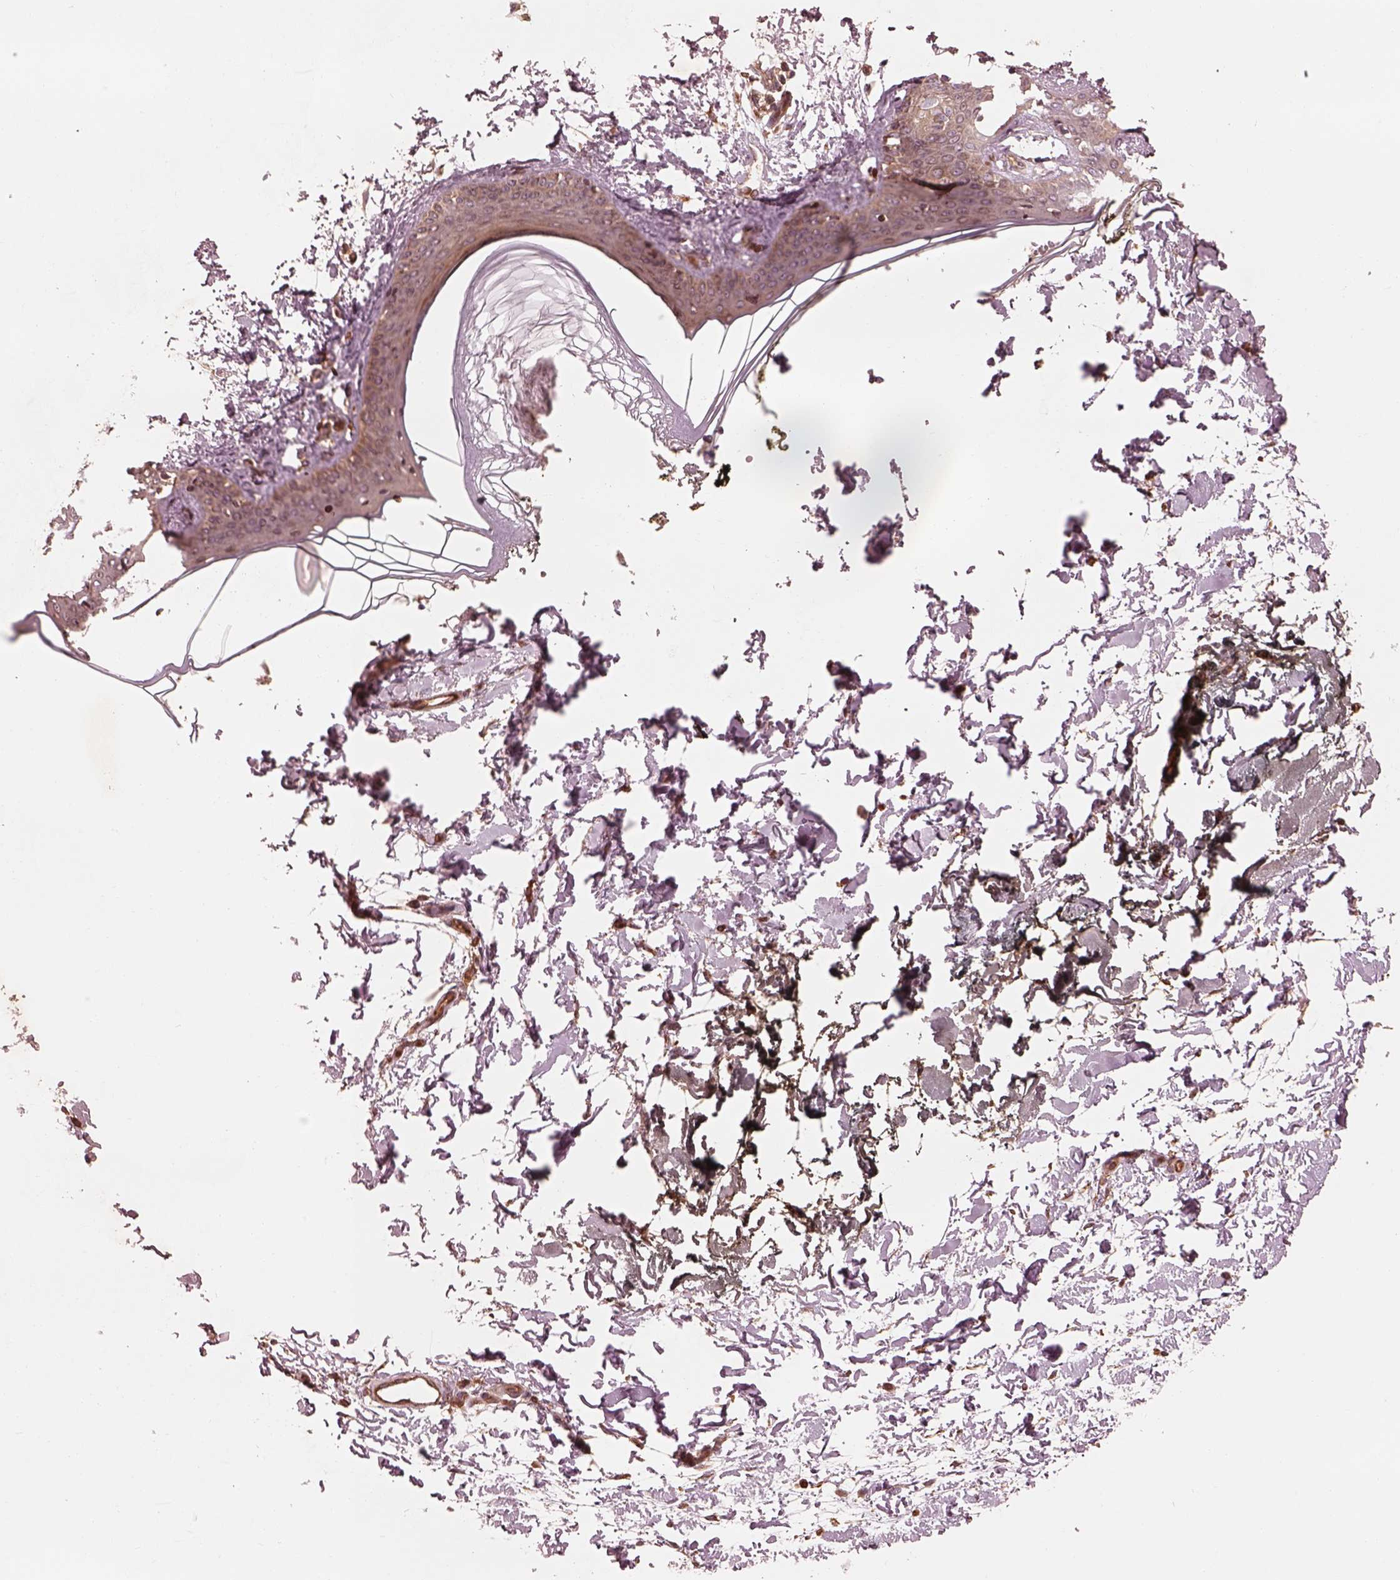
{"staining": {"intensity": "moderate", "quantity": "25%-75%", "location": "cytoplasmic/membranous"}, "tissue": "skin", "cell_type": "Fibroblasts", "image_type": "normal", "snomed": [{"axis": "morphology", "description": "Normal tissue, NOS"}, {"axis": "topography", "description": "Skin"}], "caption": "This histopathology image reveals immunohistochemistry (IHC) staining of normal human skin, with medium moderate cytoplasmic/membranous staining in about 25%-75% of fibroblasts.", "gene": "PIK3R2", "patient": {"sex": "female", "age": 34}}